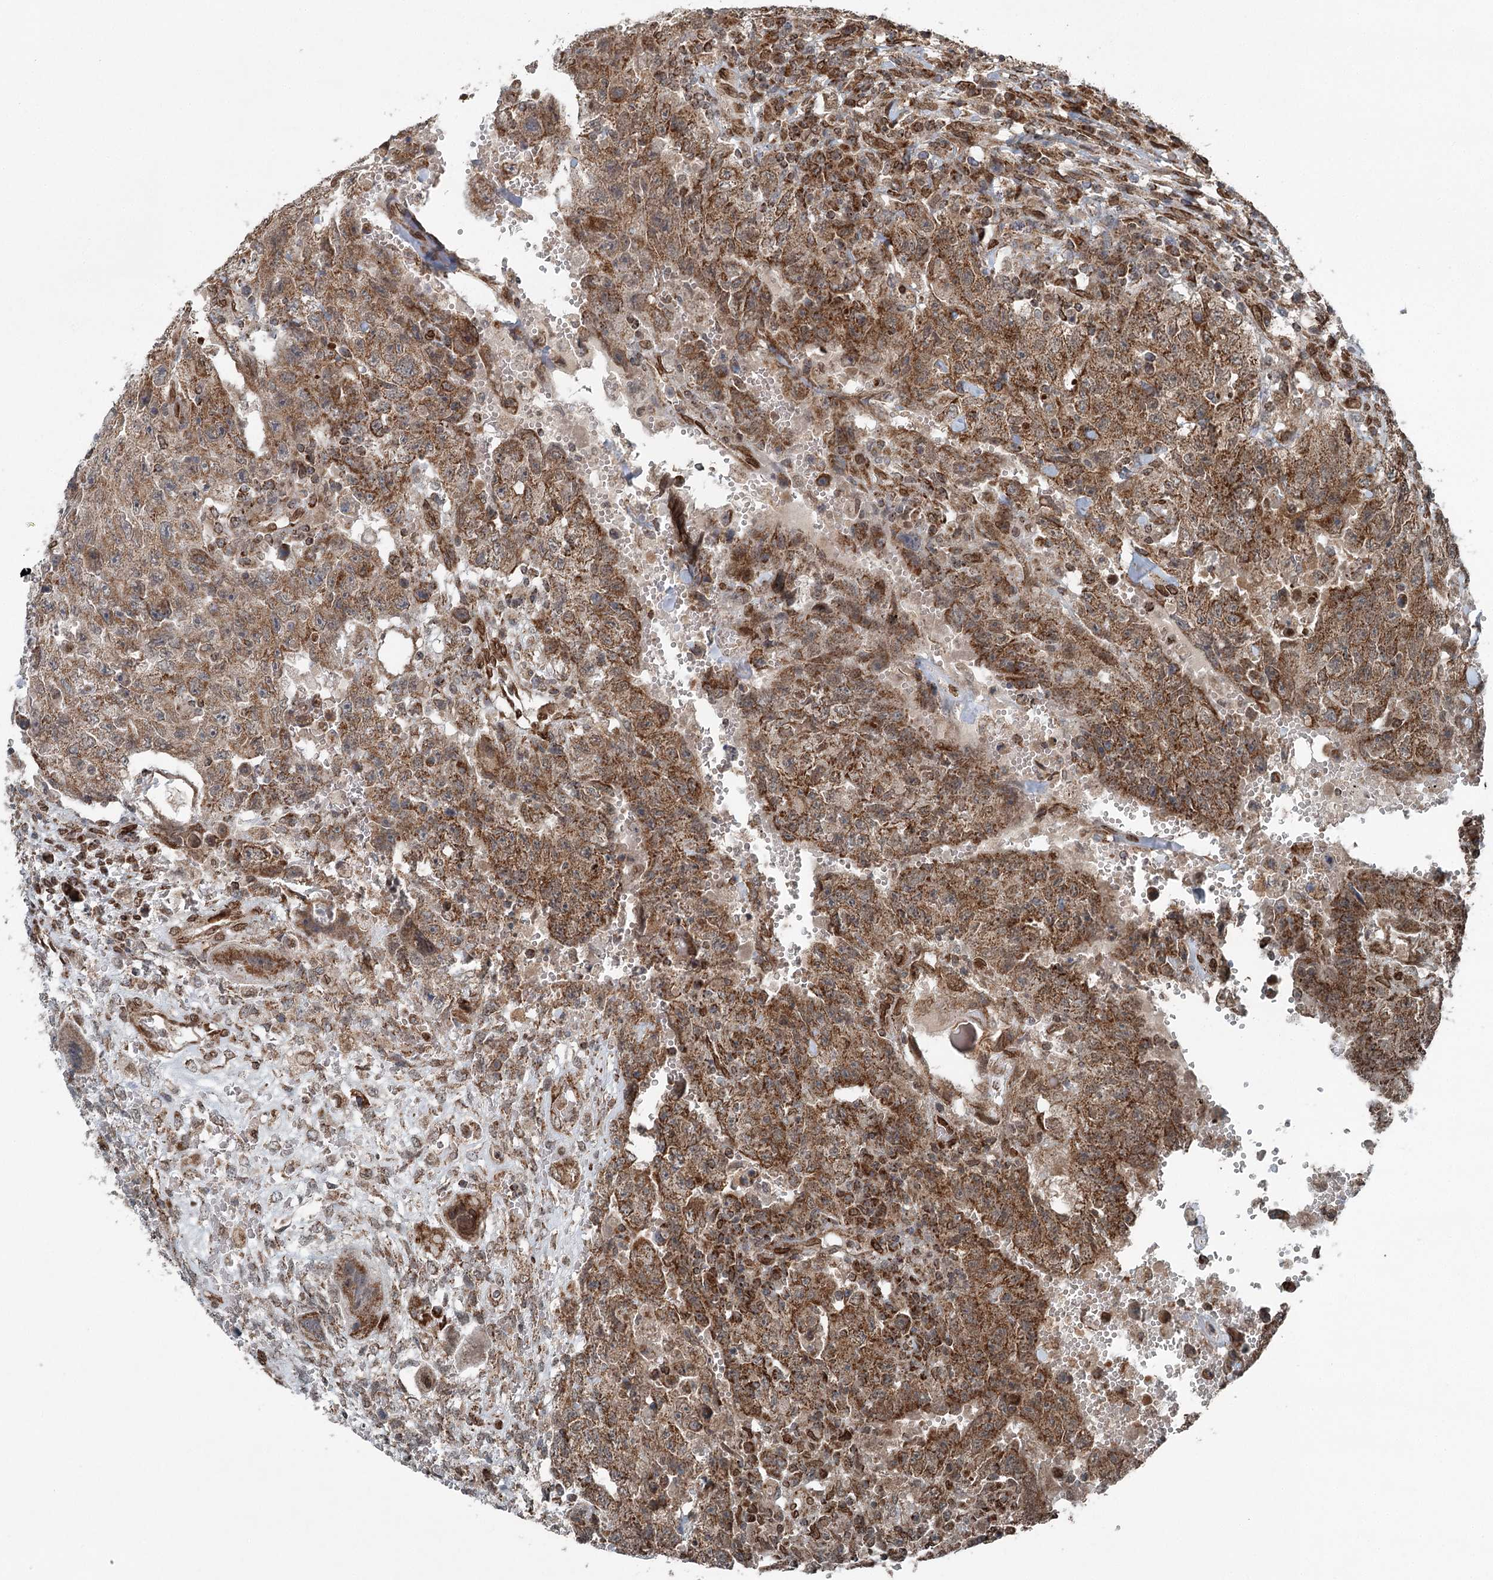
{"staining": {"intensity": "moderate", "quantity": ">75%", "location": "cytoplasmic/membranous"}, "tissue": "testis cancer", "cell_type": "Tumor cells", "image_type": "cancer", "snomed": [{"axis": "morphology", "description": "Carcinoma, Embryonal, NOS"}, {"axis": "topography", "description": "Testis"}], "caption": "High-power microscopy captured an immunohistochemistry image of testis cancer (embryonal carcinoma), revealing moderate cytoplasmic/membranous staining in approximately >75% of tumor cells.", "gene": "BCKDHA", "patient": {"sex": "male", "age": 26}}